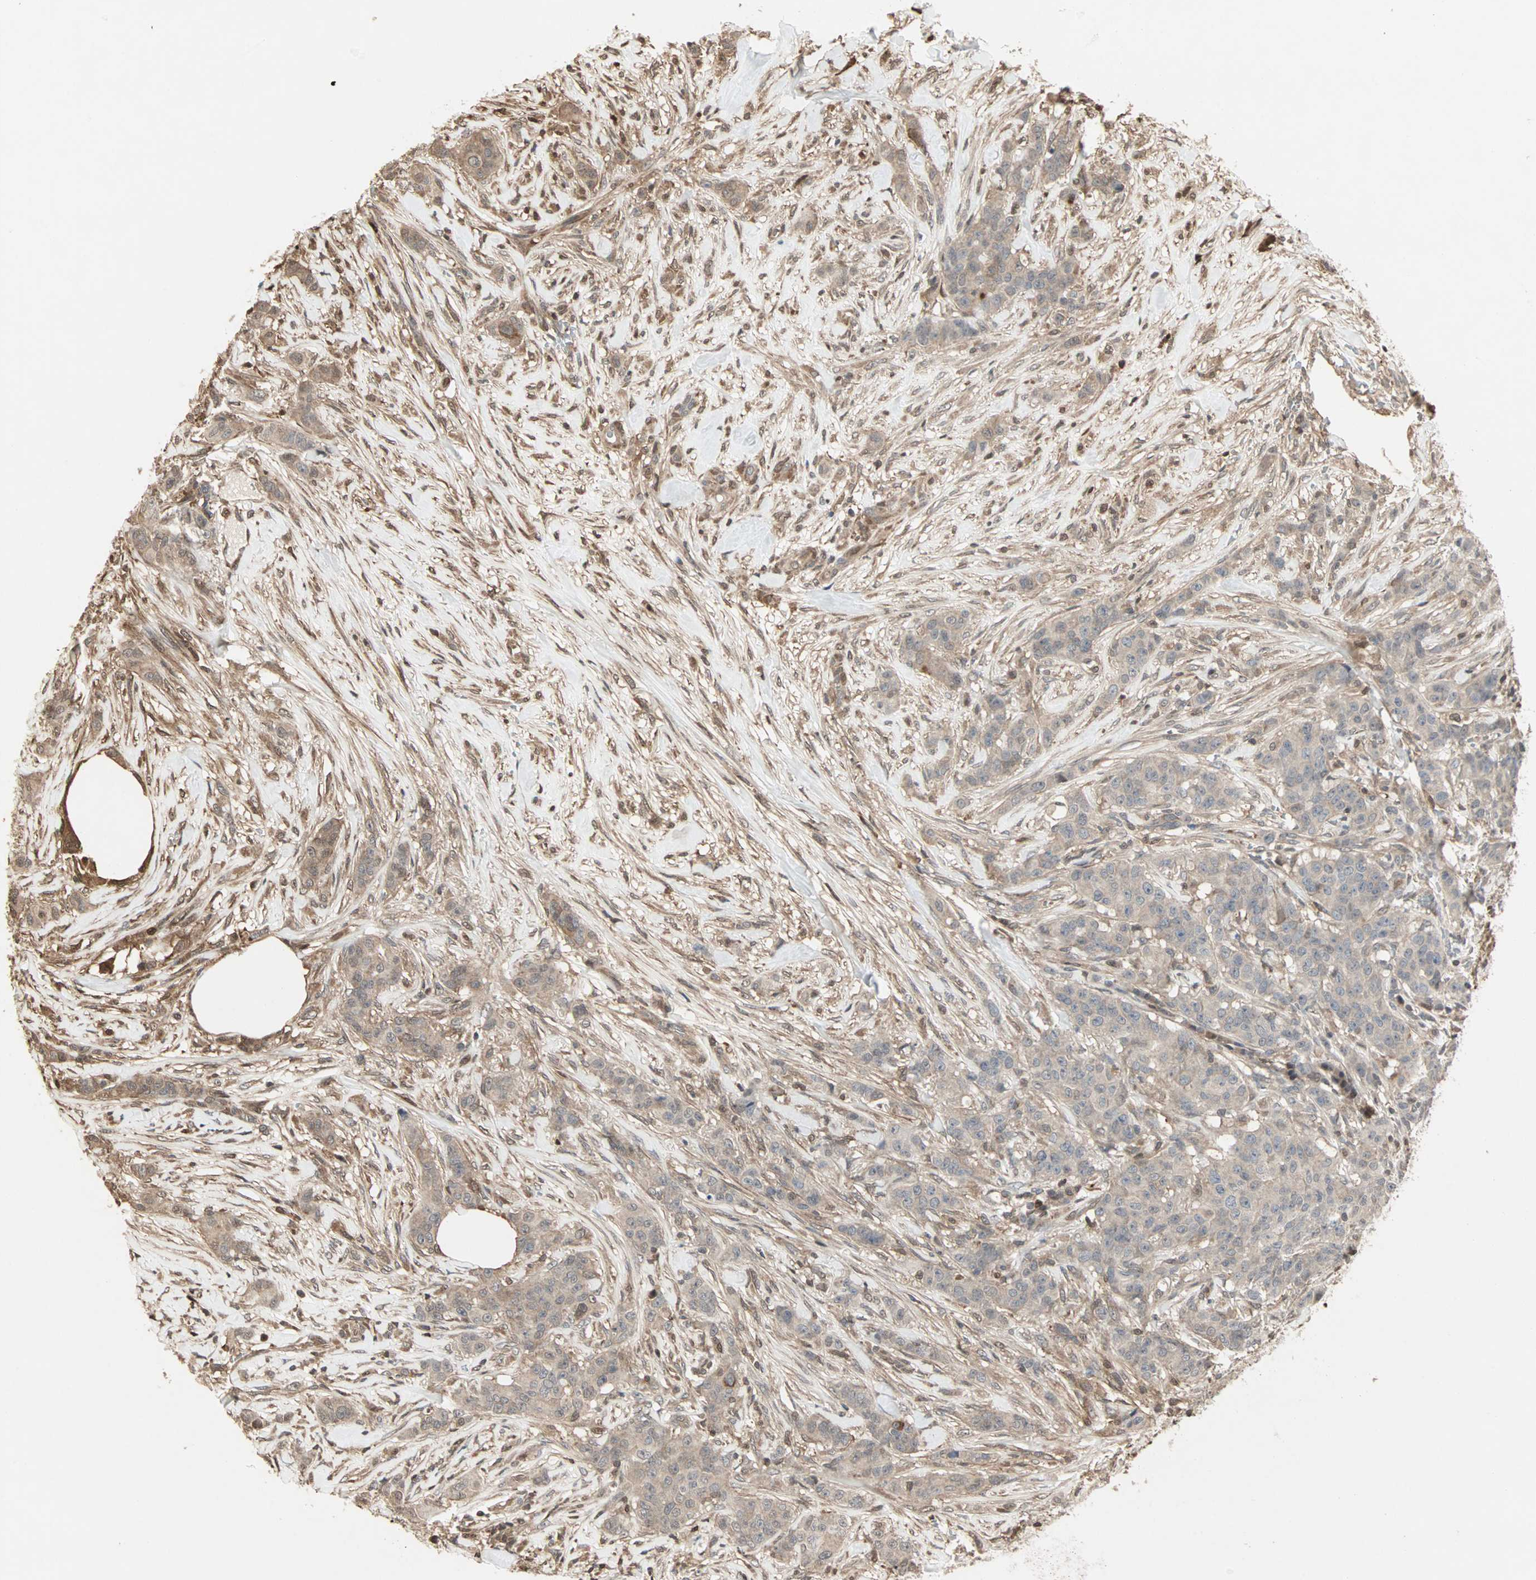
{"staining": {"intensity": "moderate", "quantity": ">75%", "location": "cytoplasmic/membranous"}, "tissue": "breast cancer", "cell_type": "Tumor cells", "image_type": "cancer", "snomed": [{"axis": "morphology", "description": "Duct carcinoma"}, {"axis": "topography", "description": "Breast"}], "caption": "Immunohistochemistry (IHC) (DAB) staining of breast cancer shows moderate cytoplasmic/membranous protein positivity in approximately >75% of tumor cells.", "gene": "DRG2", "patient": {"sex": "female", "age": 40}}